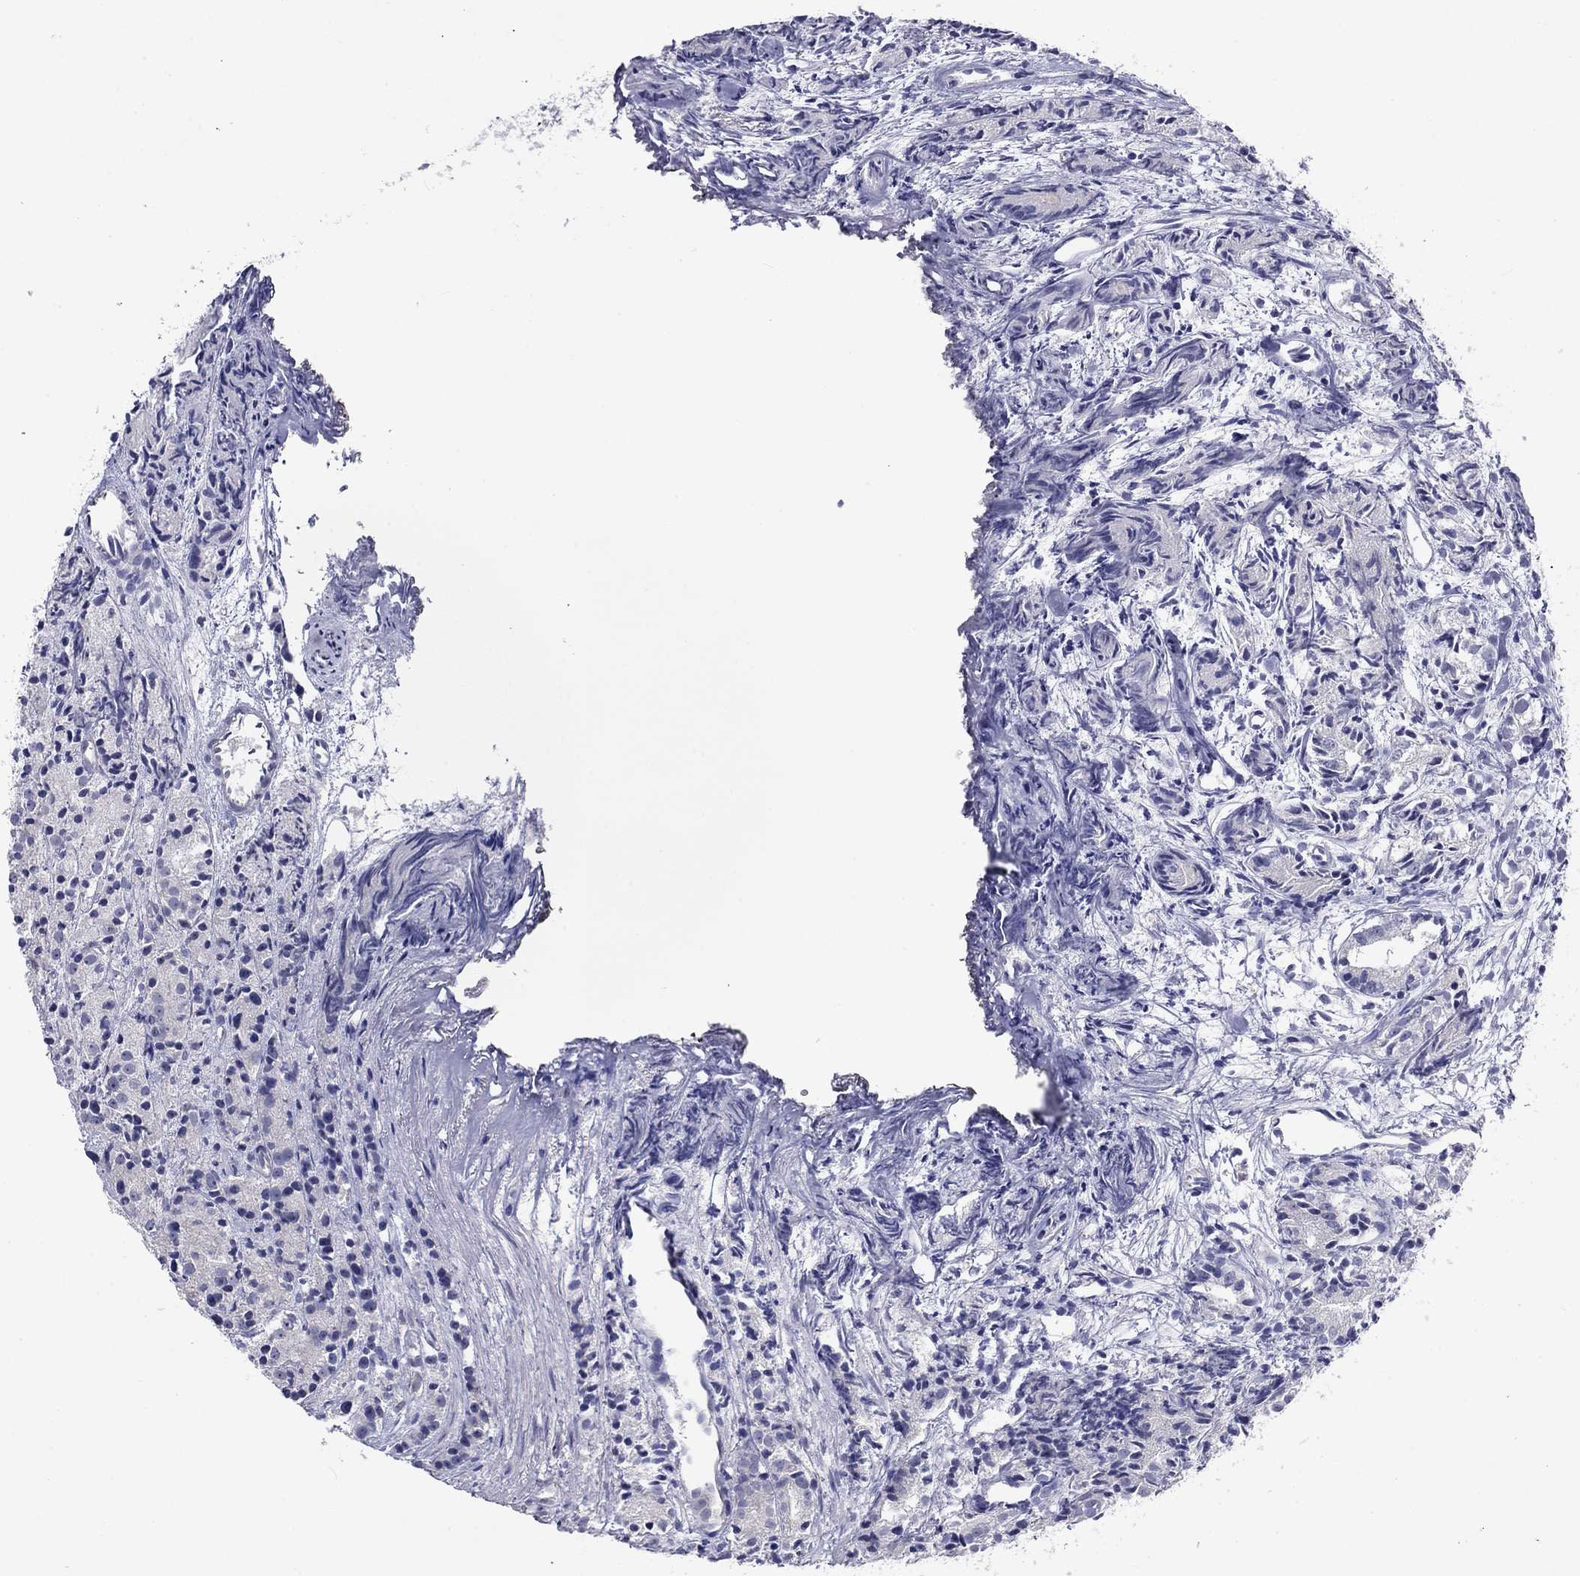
{"staining": {"intensity": "negative", "quantity": "none", "location": "none"}, "tissue": "prostate cancer", "cell_type": "Tumor cells", "image_type": "cancer", "snomed": [{"axis": "morphology", "description": "Adenocarcinoma, Medium grade"}, {"axis": "topography", "description": "Prostate"}], "caption": "An image of prostate medium-grade adenocarcinoma stained for a protein displays no brown staining in tumor cells.", "gene": "POU2F2", "patient": {"sex": "male", "age": 74}}